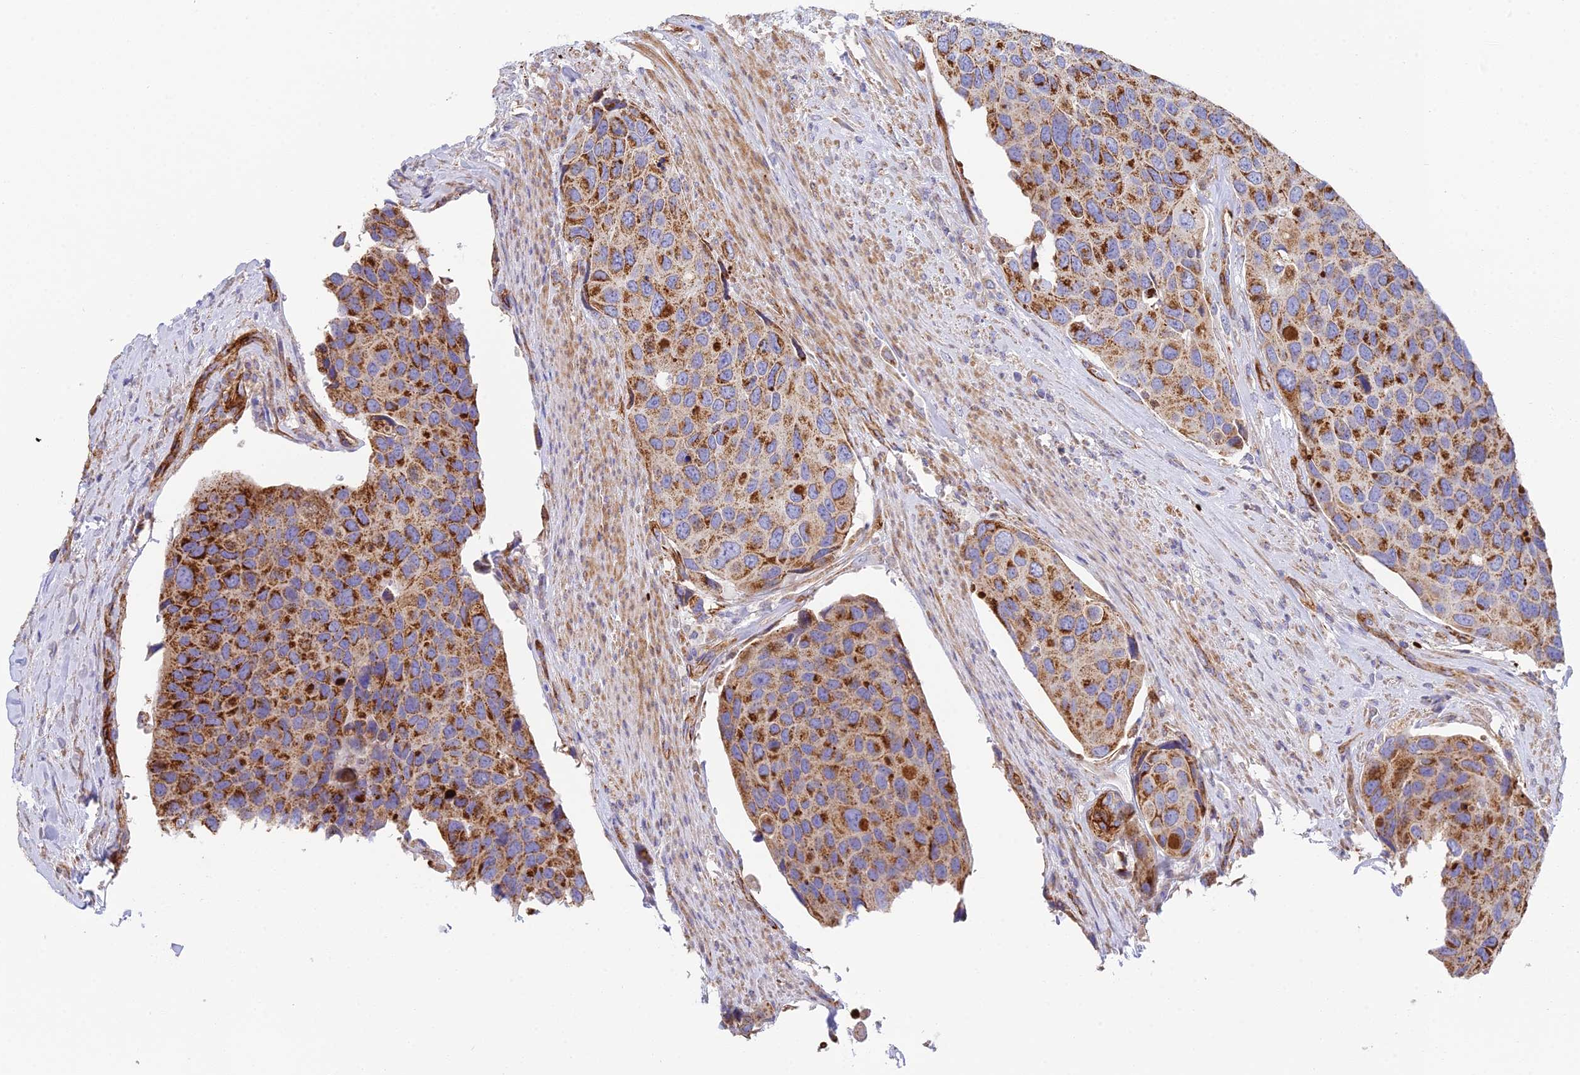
{"staining": {"intensity": "moderate", "quantity": ">75%", "location": "cytoplasmic/membranous"}, "tissue": "urothelial cancer", "cell_type": "Tumor cells", "image_type": "cancer", "snomed": [{"axis": "morphology", "description": "Urothelial carcinoma, High grade"}, {"axis": "topography", "description": "Urinary bladder"}], "caption": "A high-resolution image shows immunohistochemistry (IHC) staining of urothelial cancer, which demonstrates moderate cytoplasmic/membranous staining in approximately >75% of tumor cells.", "gene": "CSPG4", "patient": {"sex": "male", "age": 74}}